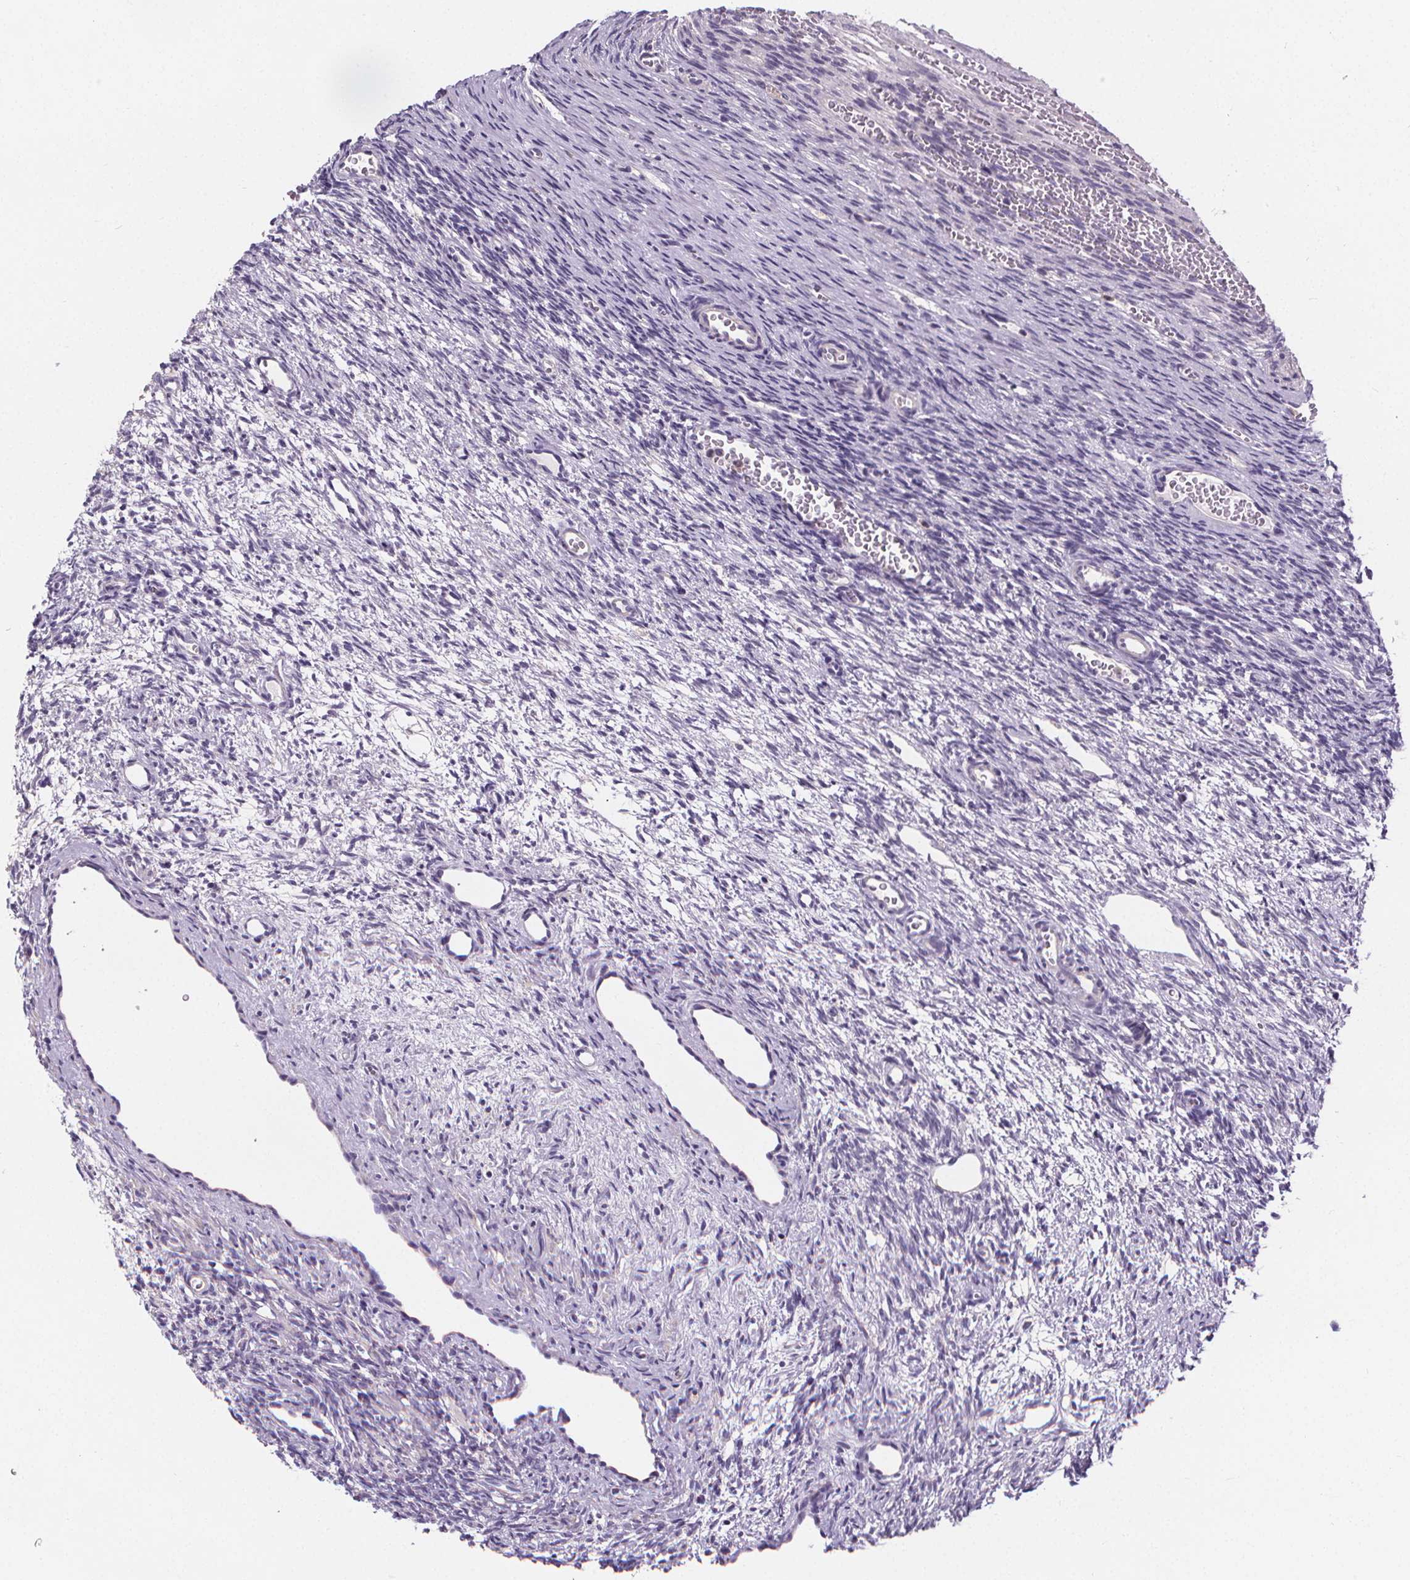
{"staining": {"intensity": "negative", "quantity": "none", "location": "none"}, "tissue": "ovary", "cell_type": "Ovarian stroma cells", "image_type": "normal", "snomed": [{"axis": "morphology", "description": "Normal tissue, NOS"}, {"axis": "topography", "description": "Ovary"}], "caption": "Normal ovary was stained to show a protein in brown. There is no significant staining in ovarian stroma cells.", "gene": "ATP6V1D", "patient": {"sex": "female", "age": 34}}